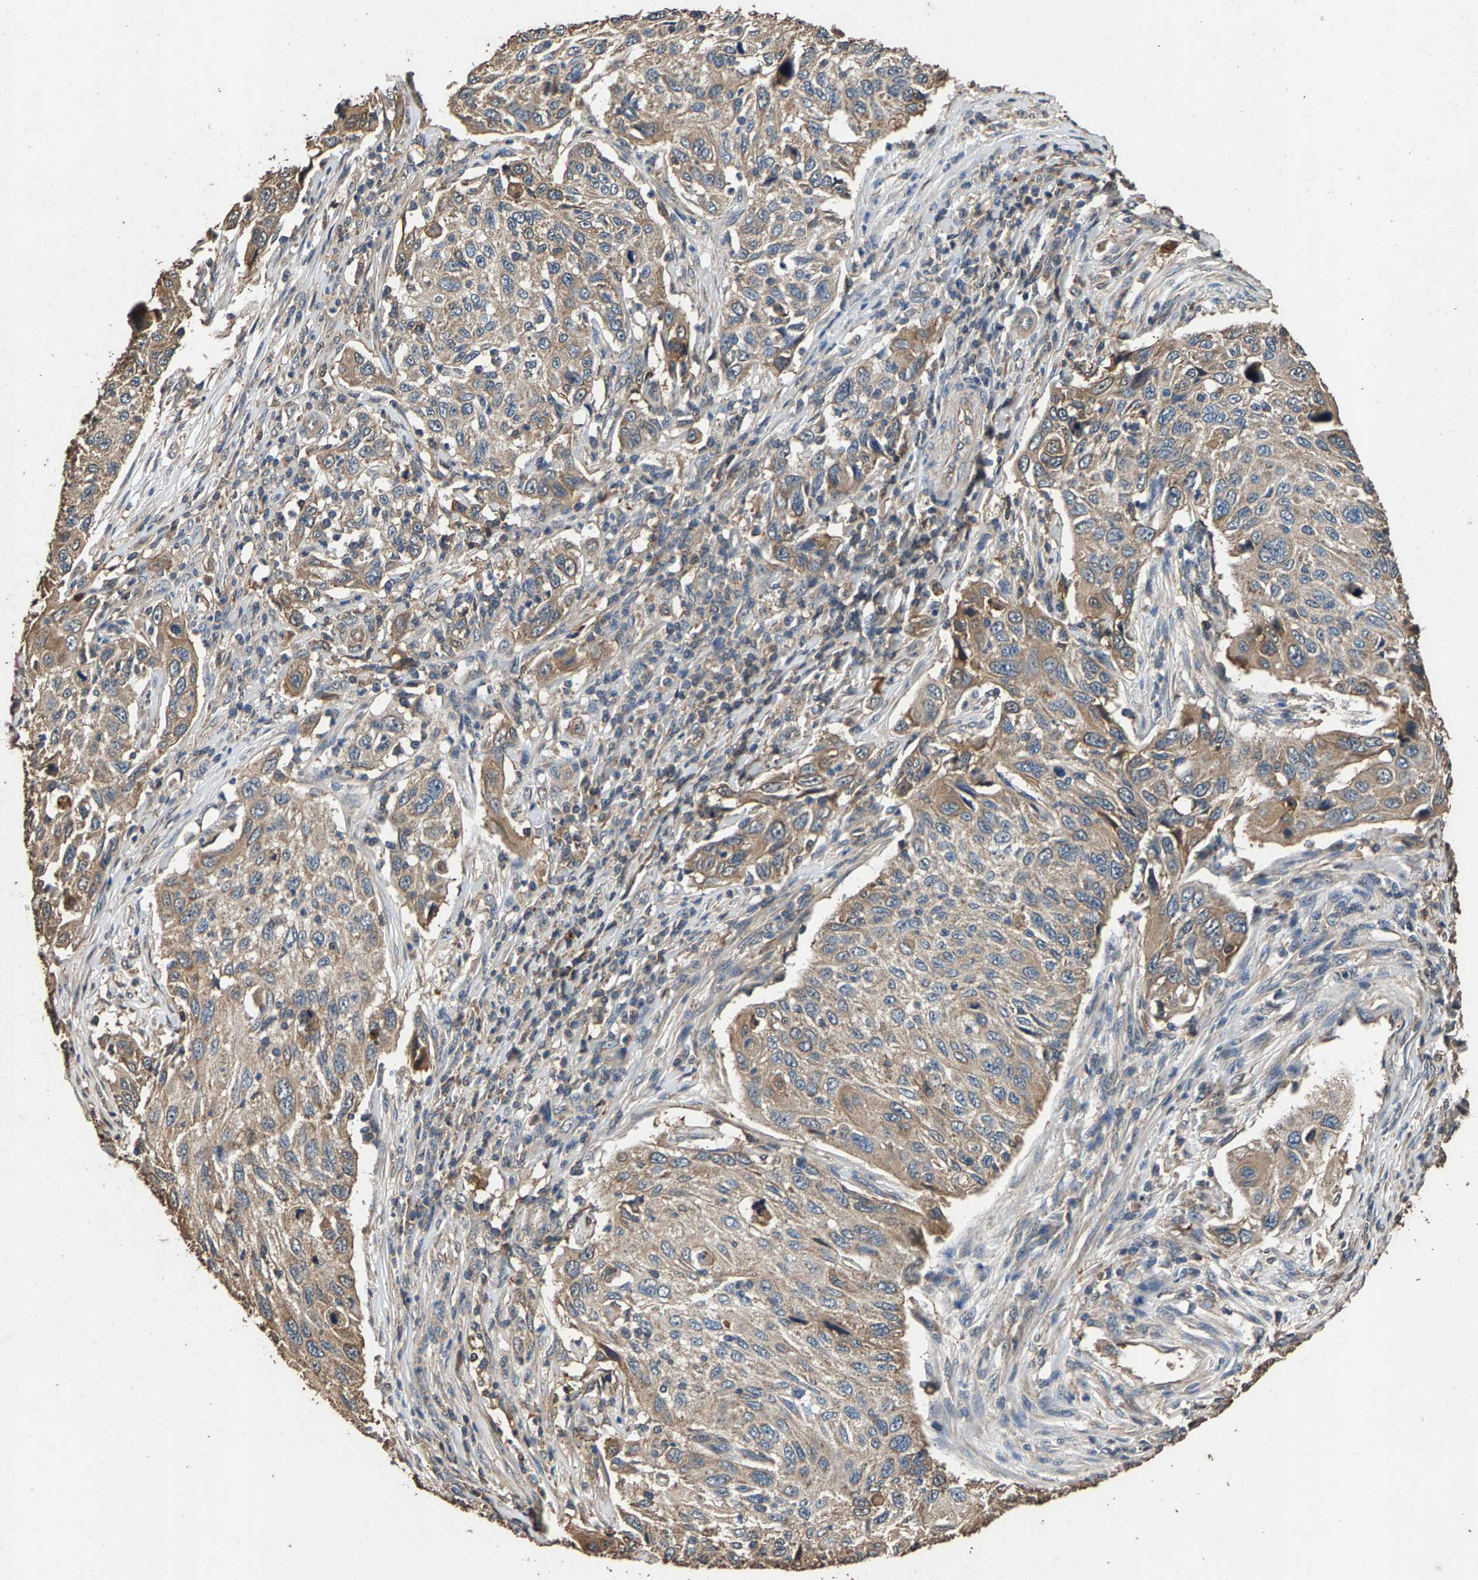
{"staining": {"intensity": "weak", "quantity": ">75%", "location": "cytoplasmic/membranous"}, "tissue": "cervical cancer", "cell_type": "Tumor cells", "image_type": "cancer", "snomed": [{"axis": "morphology", "description": "Squamous cell carcinoma, NOS"}, {"axis": "topography", "description": "Cervix"}], "caption": "This histopathology image shows IHC staining of cervical squamous cell carcinoma, with low weak cytoplasmic/membranous expression in about >75% of tumor cells.", "gene": "MRPL27", "patient": {"sex": "female", "age": 70}}